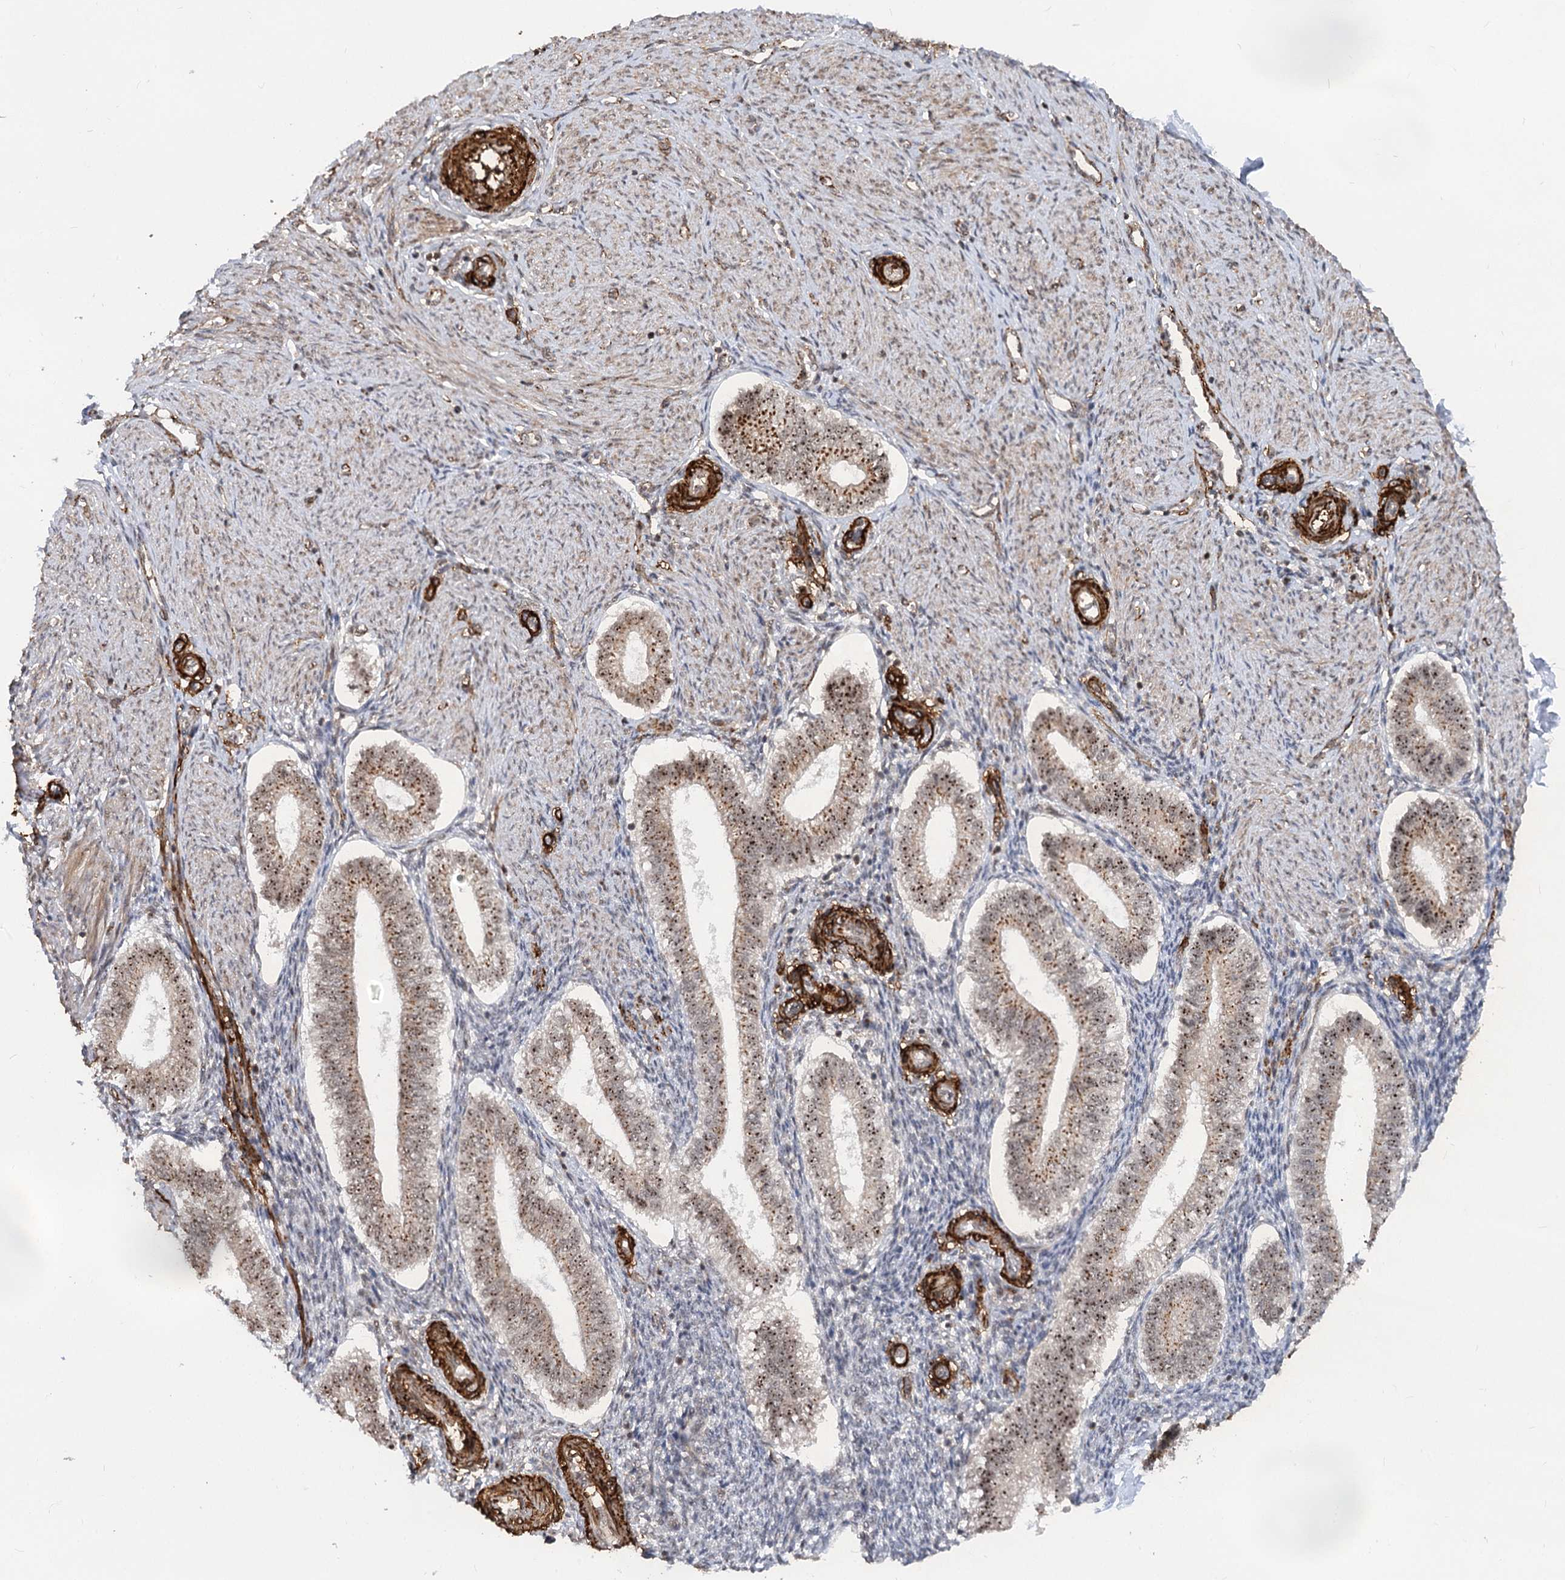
{"staining": {"intensity": "moderate", "quantity": "<25%", "location": "cytoplasmic/membranous,nuclear"}, "tissue": "endometrium", "cell_type": "Cells in endometrial stroma", "image_type": "normal", "snomed": [{"axis": "morphology", "description": "Normal tissue, NOS"}, {"axis": "topography", "description": "Endometrium"}], "caption": "High-power microscopy captured an immunohistochemistry micrograph of unremarkable endometrium, revealing moderate cytoplasmic/membranous,nuclear positivity in approximately <25% of cells in endometrial stroma.", "gene": "GNL3L", "patient": {"sex": "female", "age": 25}}